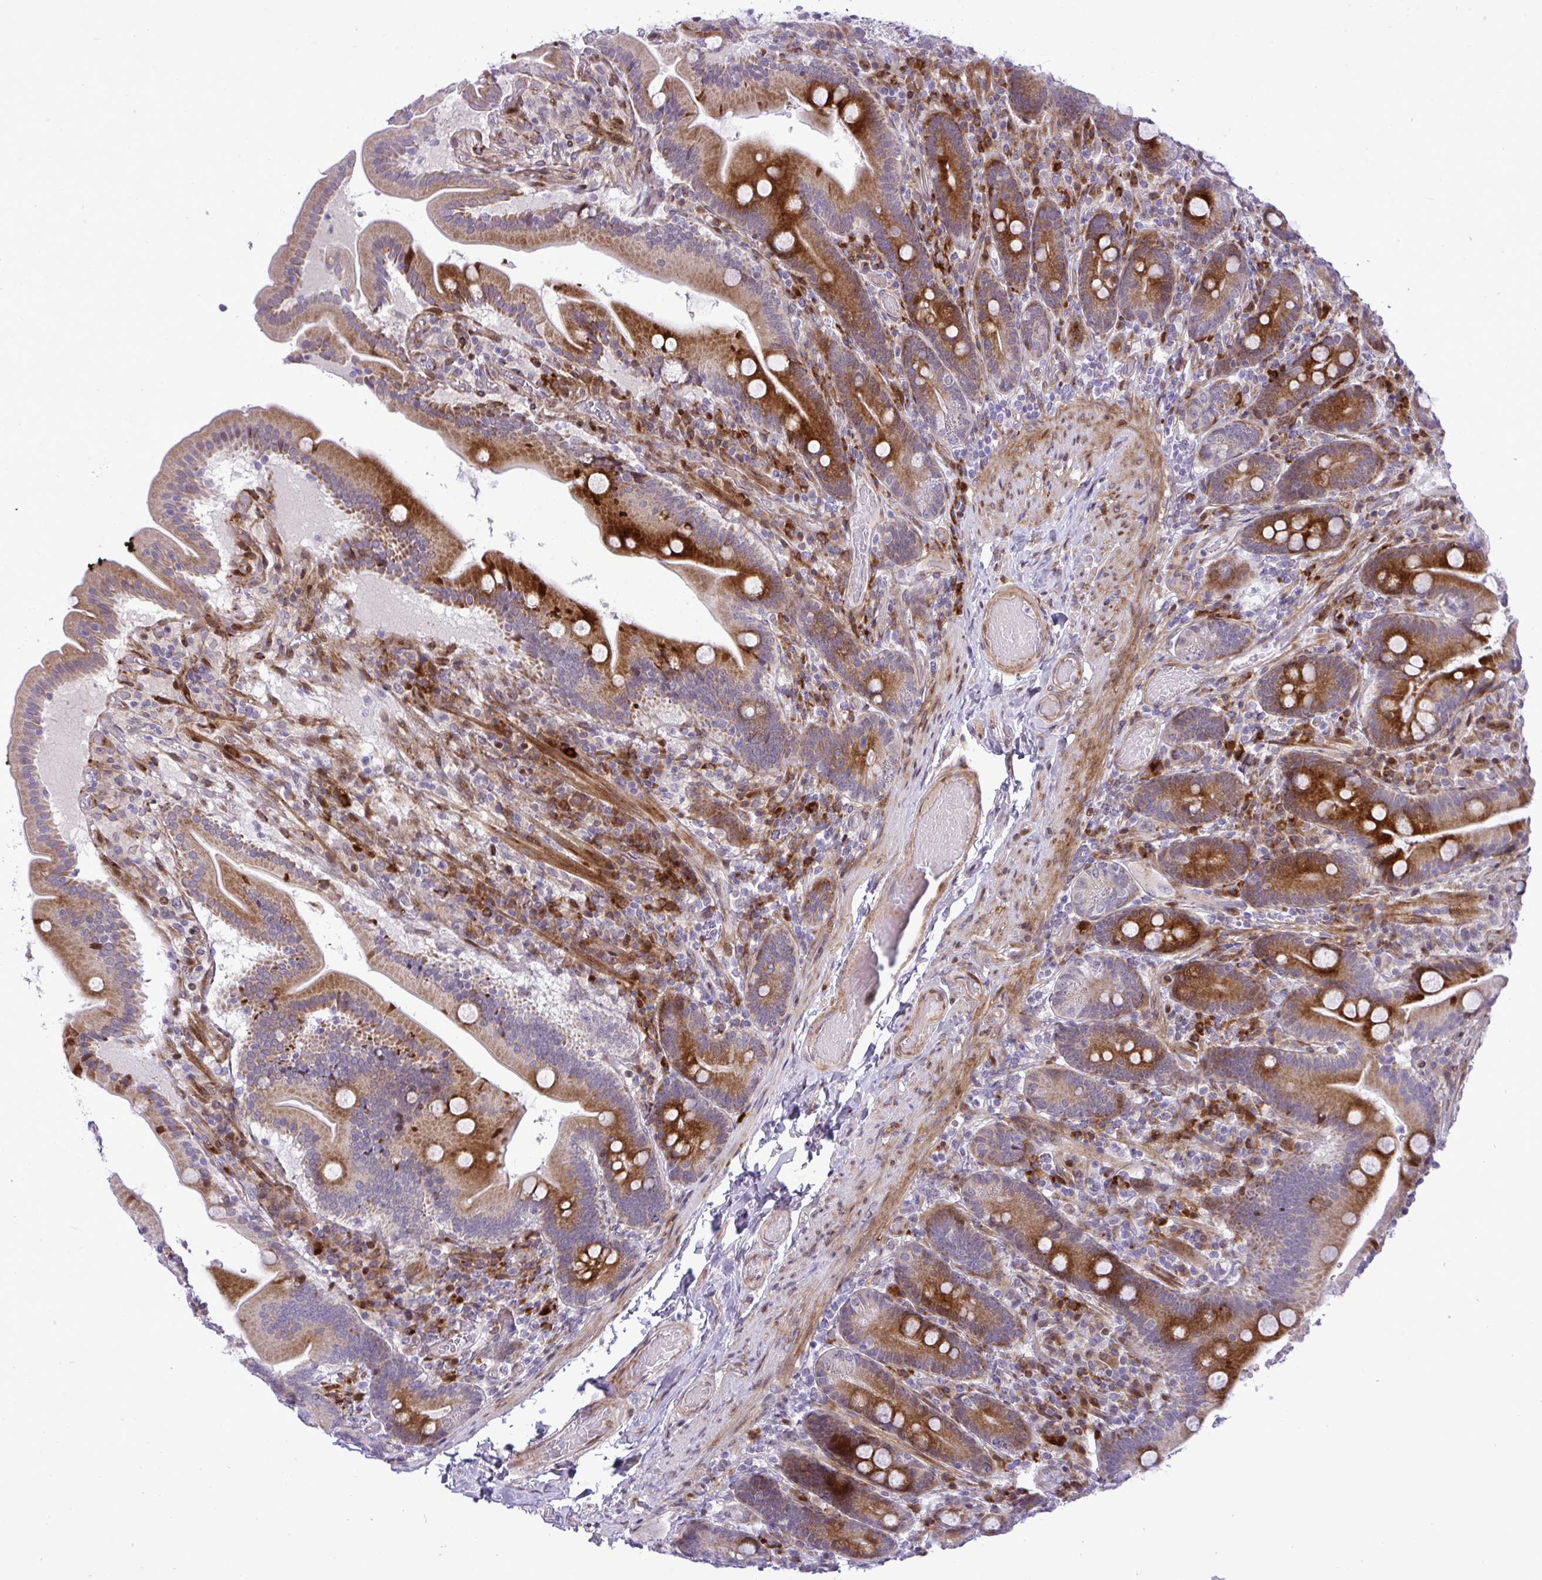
{"staining": {"intensity": "strong", "quantity": ">75%", "location": "cytoplasmic/membranous"}, "tissue": "duodenum", "cell_type": "Glandular cells", "image_type": "normal", "snomed": [{"axis": "morphology", "description": "Normal tissue, NOS"}, {"axis": "topography", "description": "Duodenum"}], "caption": "A brown stain shows strong cytoplasmic/membranous staining of a protein in glandular cells of benign human duodenum.", "gene": "CASTOR2", "patient": {"sex": "female", "age": 62}}